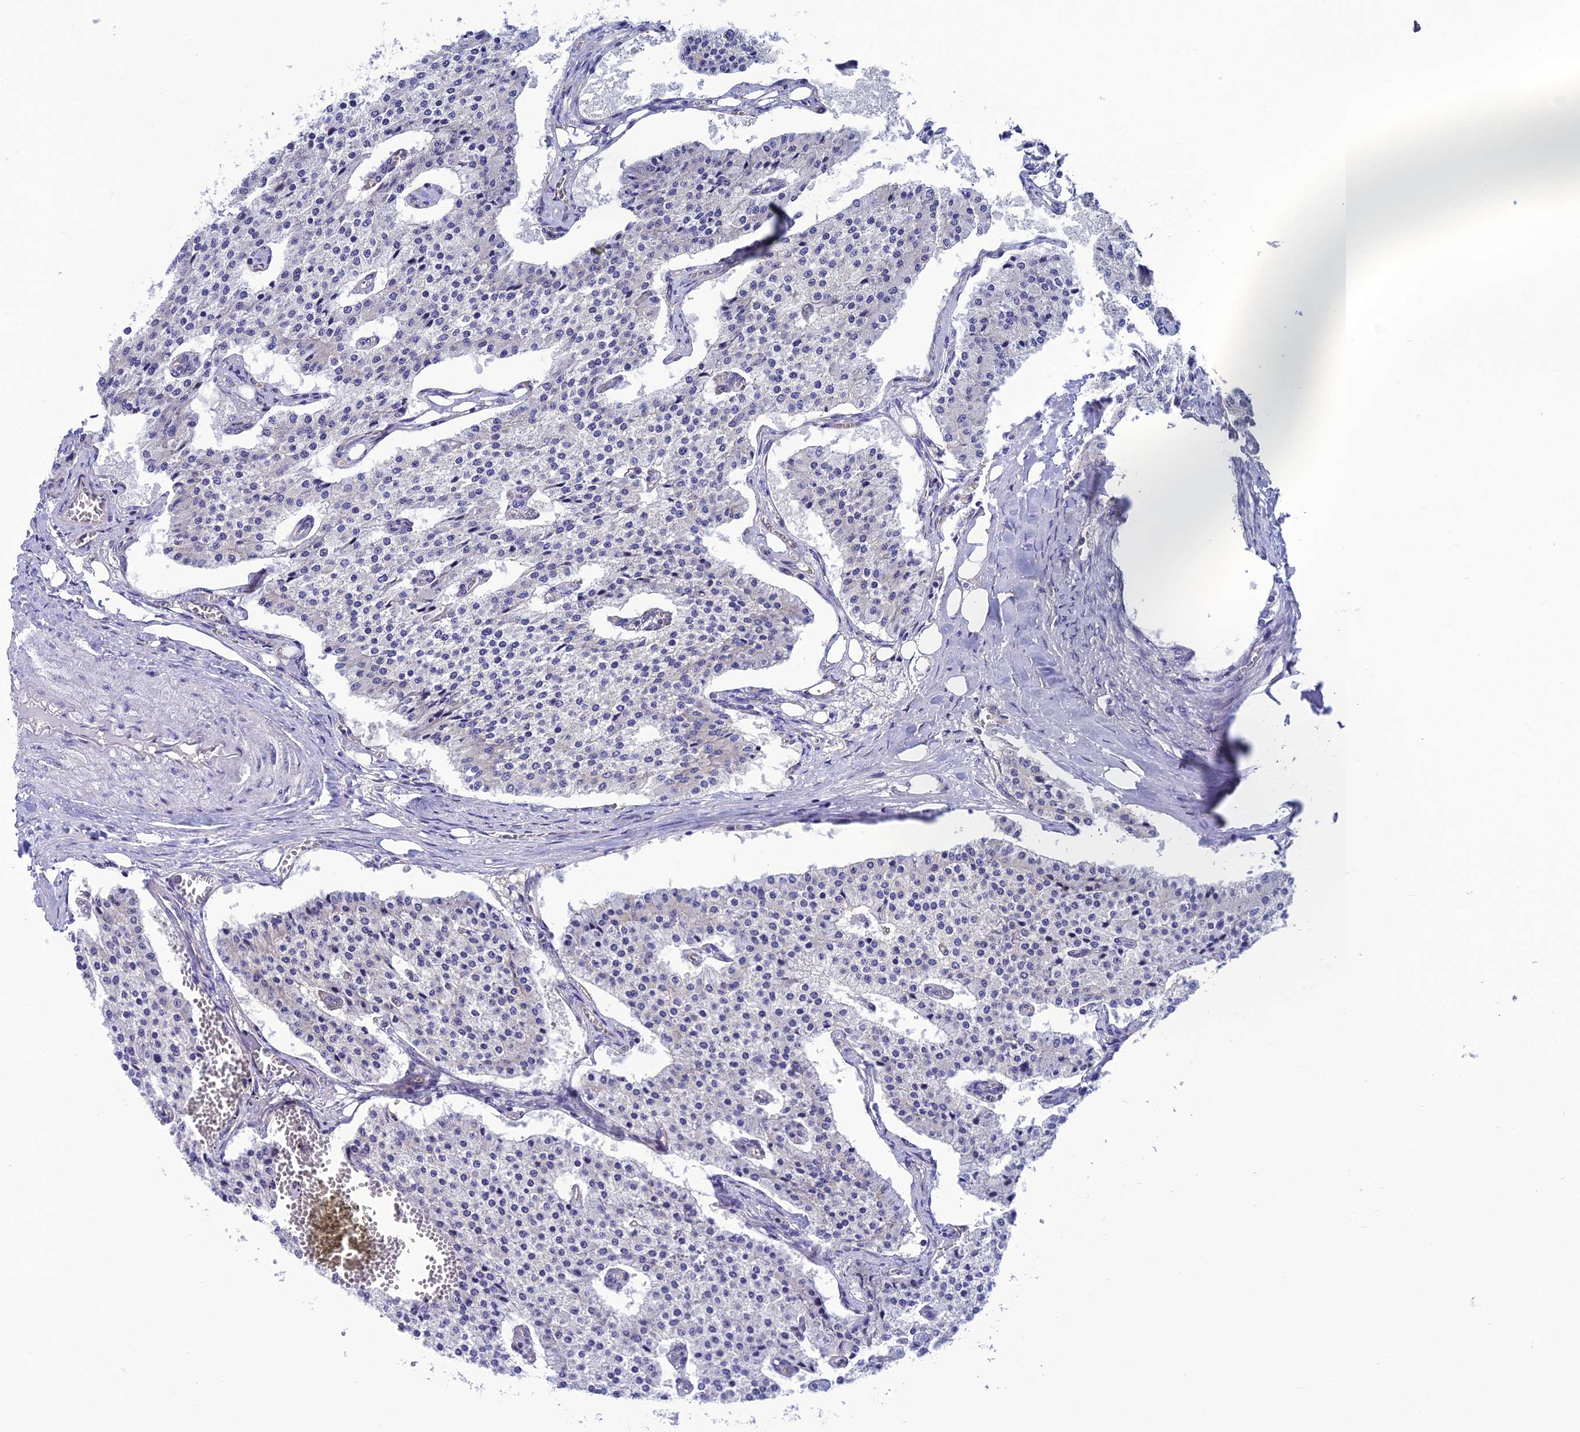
{"staining": {"intensity": "negative", "quantity": "none", "location": "none"}, "tissue": "carcinoid", "cell_type": "Tumor cells", "image_type": "cancer", "snomed": [{"axis": "morphology", "description": "Carcinoid, malignant, NOS"}, {"axis": "topography", "description": "Colon"}], "caption": "High magnification brightfield microscopy of carcinoid stained with DAB (brown) and counterstained with hematoxylin (blue): tumor cells show no significant expression.", "gene": "PPFIA3", "patient": {"sex": "female", "age": 52}}